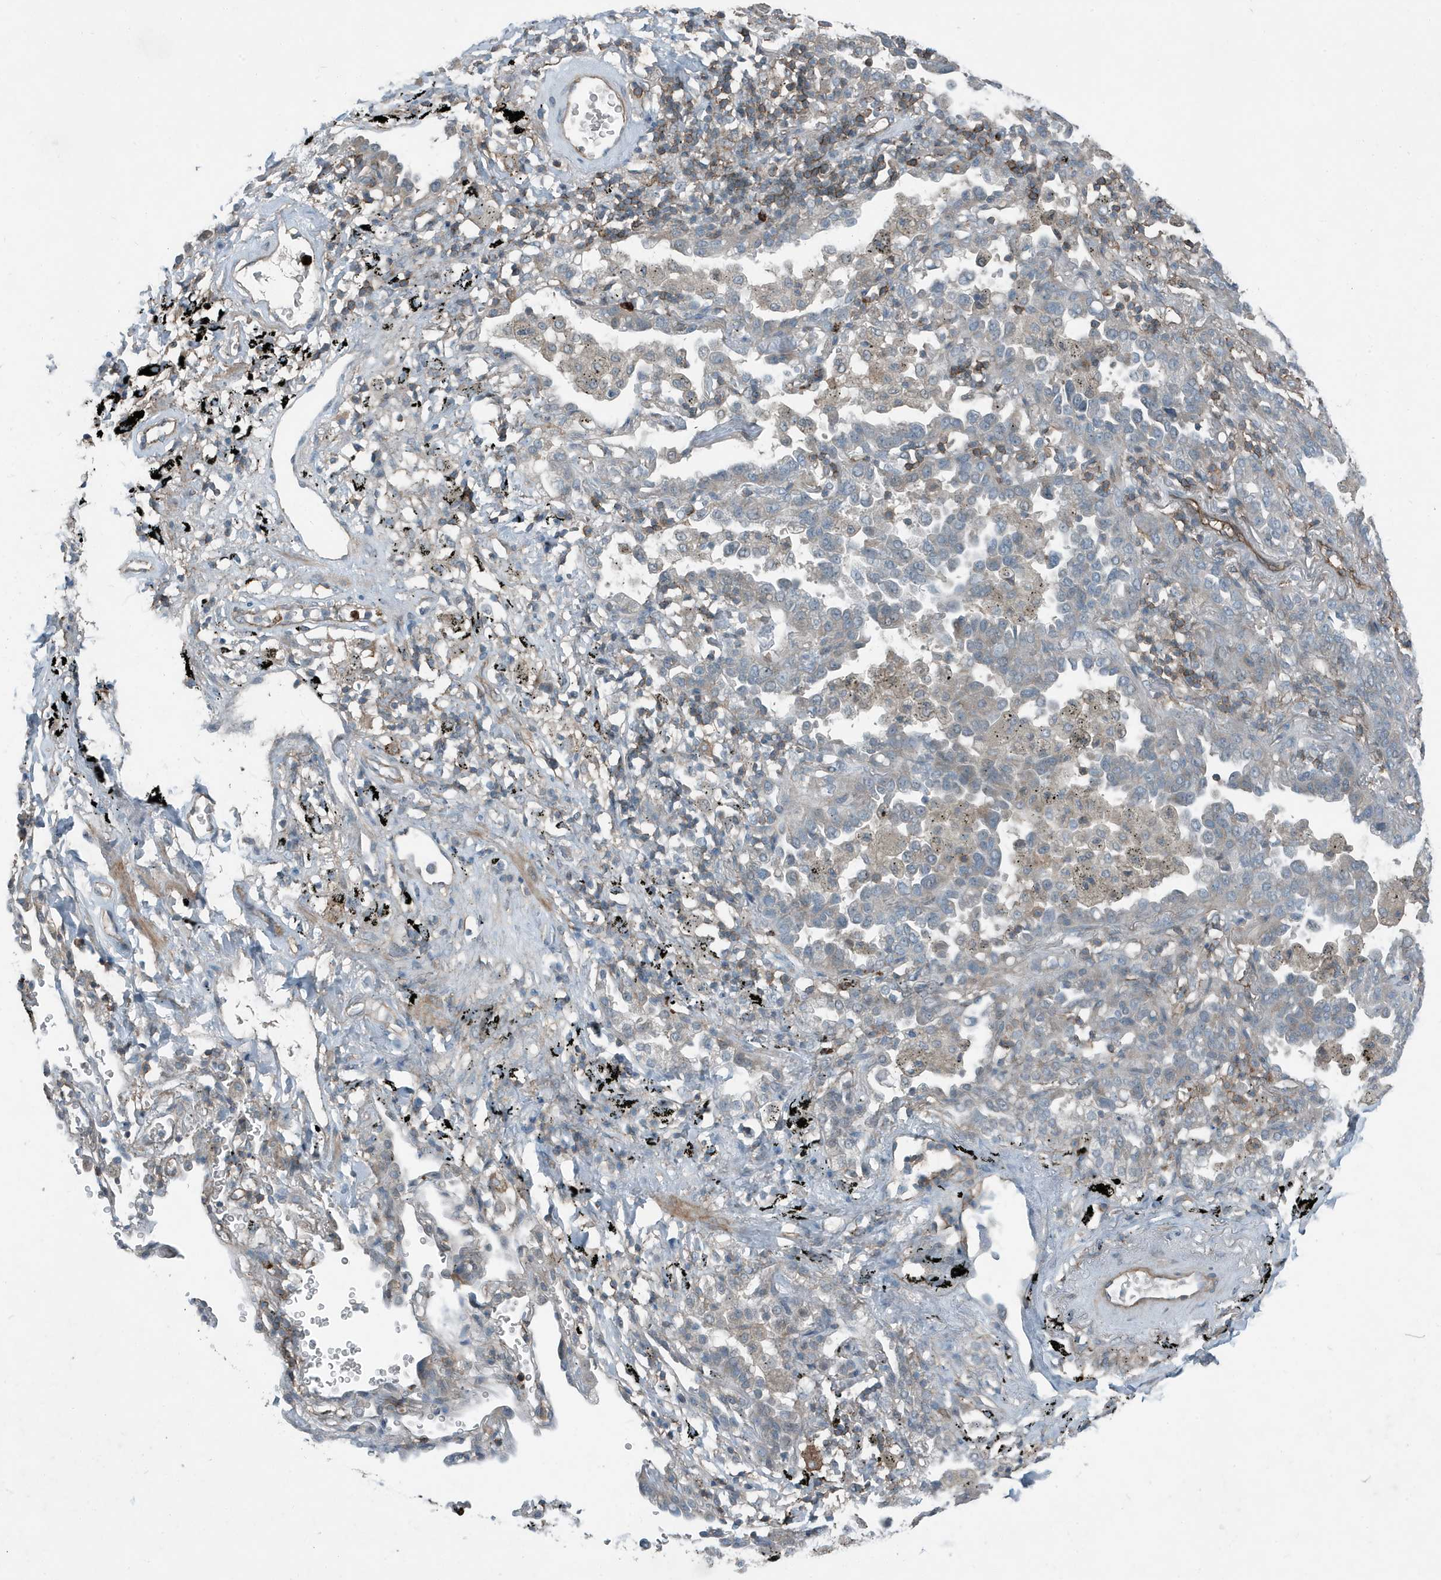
{"staining": {"intensity": "negative", "quantity": "none", "location": "none"}, "tissue": "lung cancer", "cell_type": "Tumor cells", "image_type": "cancer", "snomed": [{"axis": "morphology", "description": "Normal tissue, NOS"}, {"axis": "morphology", "description": "Adenocarcinoma, NOS"}, {"axis": "topography", "description": "Lung"}], "caption": "Histopathology image shows no significant protein expression in tumor cells of lung cancer (adenocarcinoma). Brightfield microscopy of immunohistochemistry stained with DAB (3,3'-diaminobenzidine) (brown) and hematoxylin (blue), captured at high magnification.", "gene": "DAPP1", "patient": {"sex": "male", "age": 59}}